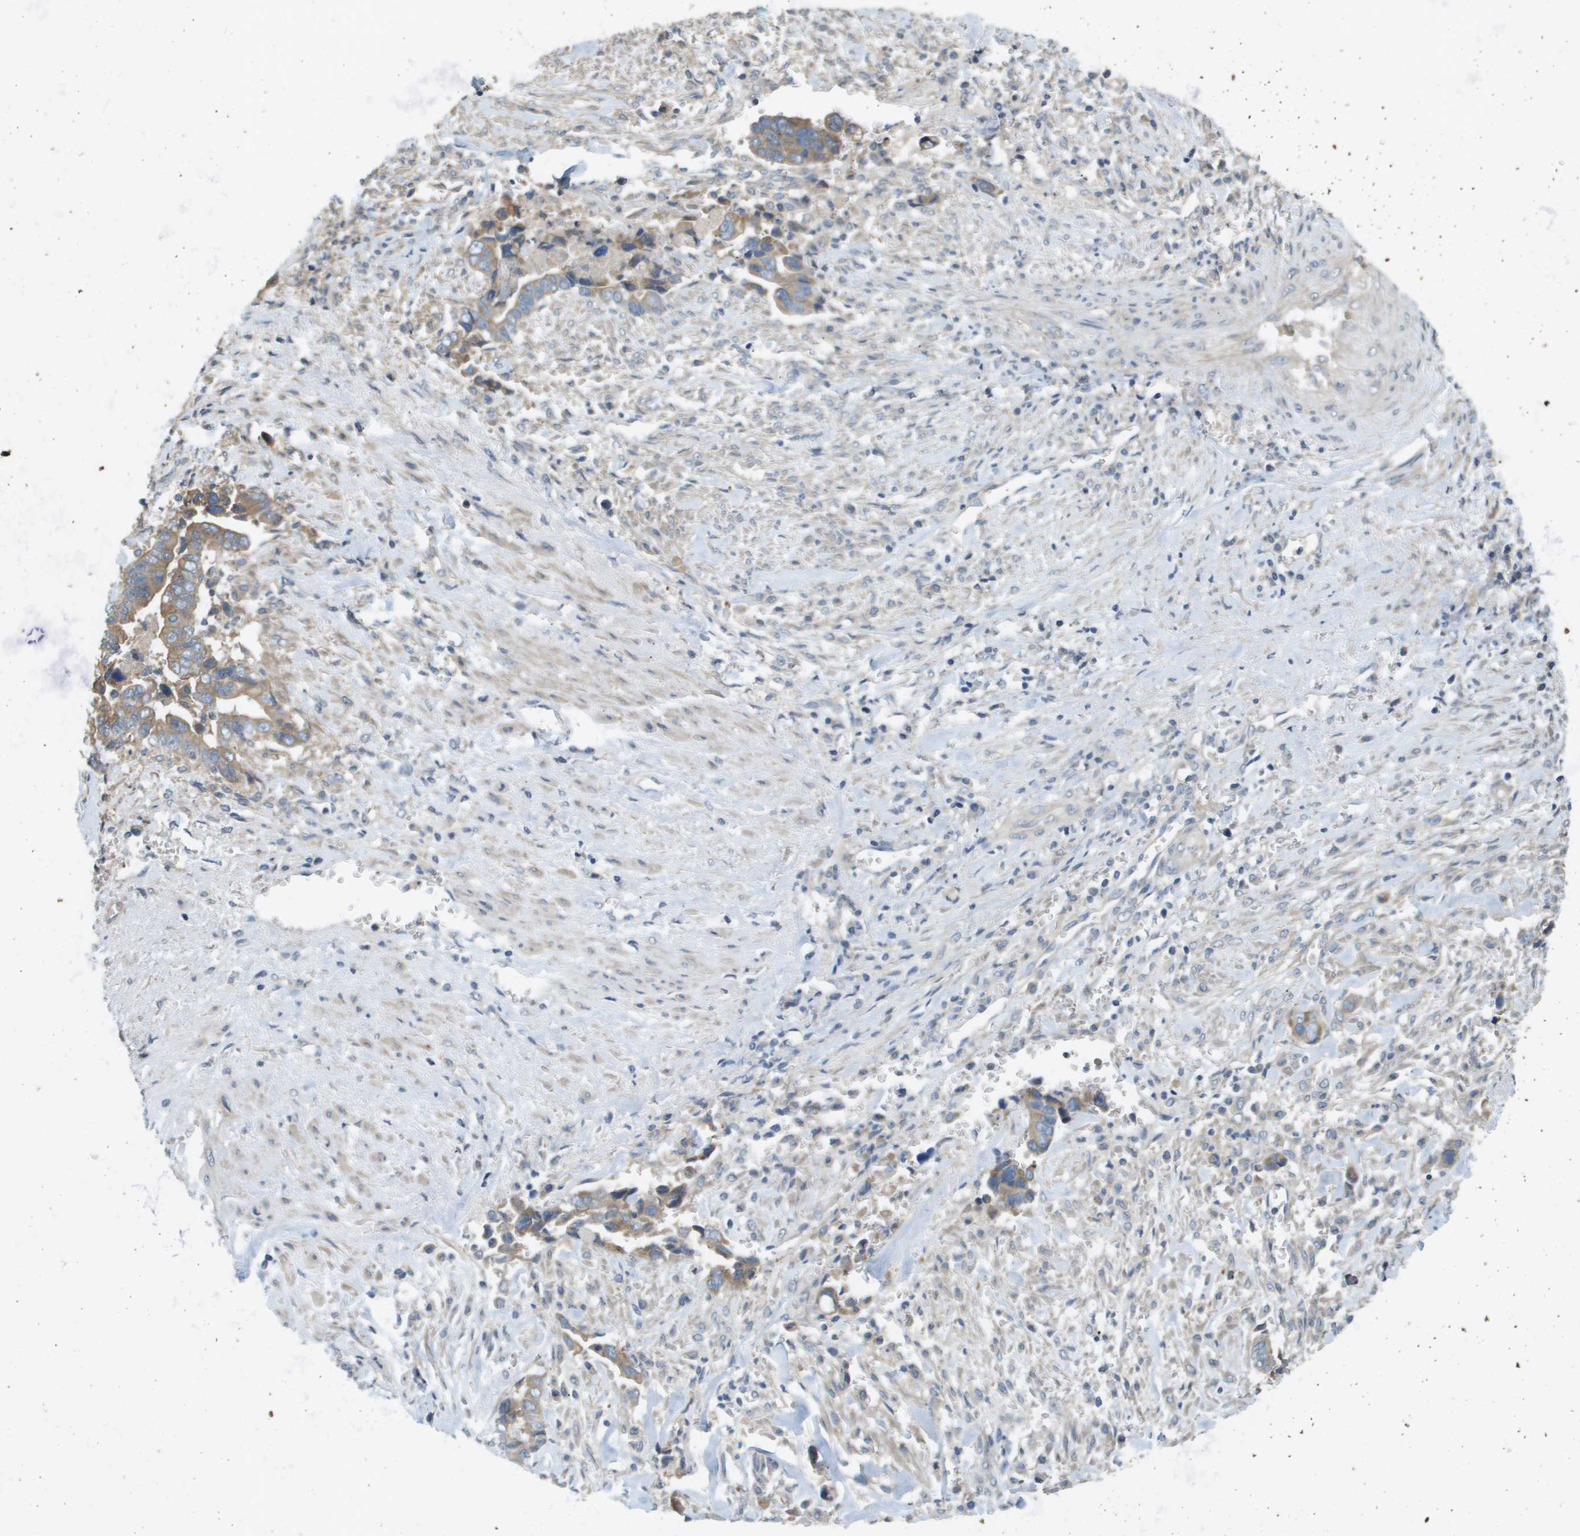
{"staining": {"intensity": "moderate", "quantity": "<25%", "location": "cytoplasmic/membranous"}, "tissue": "liver cancer", "cell_type": "Tumor cells", "image_type": "cancer", "snomed": [{"axis": "morphology", "description": "Cholangiocarcinoma"}, {"axis": "topography", "description": "Liver"}], "caption": "This histopathology image demonstrates immunohistochemistry (IHC) staining of liver cholangiocarcinoma, with low moderate cytoplasmic/membranous staining in about <25% of tumor cells.", "gene": "KRT23", "patient": {"sex": "female", "age": 79}}